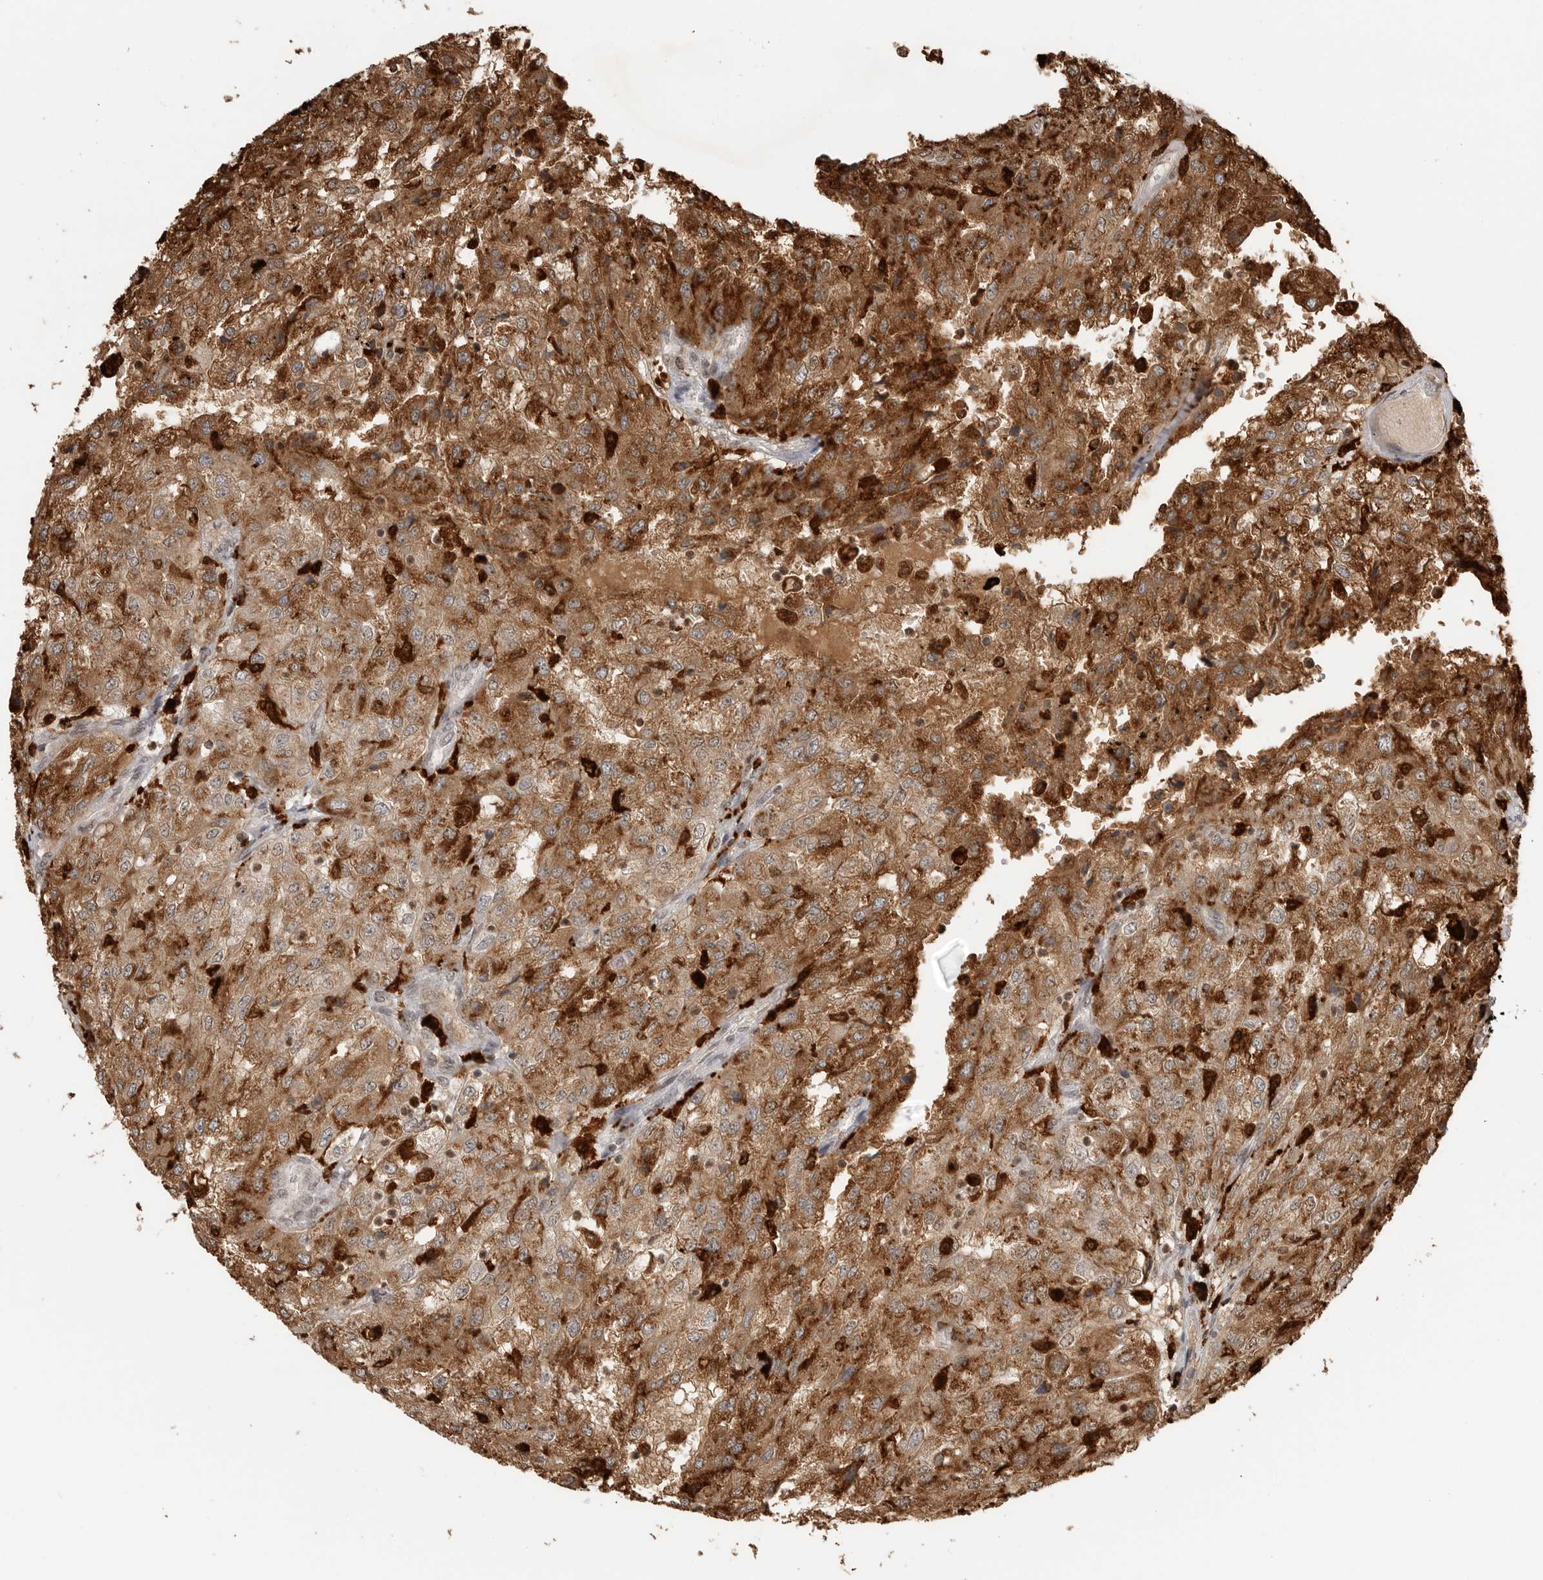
{"staining": {"intensity": "moderate", "quantity": ">75%", "location": "cytoplasmic/membranous"}, "tissue": "renal cancer", "cell_type": "Tumor cells", "image_type": "cancer", "snomed": [{"axis": "morphology", "description": "Adenocarcinoma, NOS"}, {"axis": "topography", "description": "Kidney"}], "caption": "Protein staining exhibits moderate cytoplasmic/membranous positivity in about >75% of tumor cells in adenocarcinoma (renal).", "gene": "IFI30", "patient": {"sex": "female", "age": 54}}